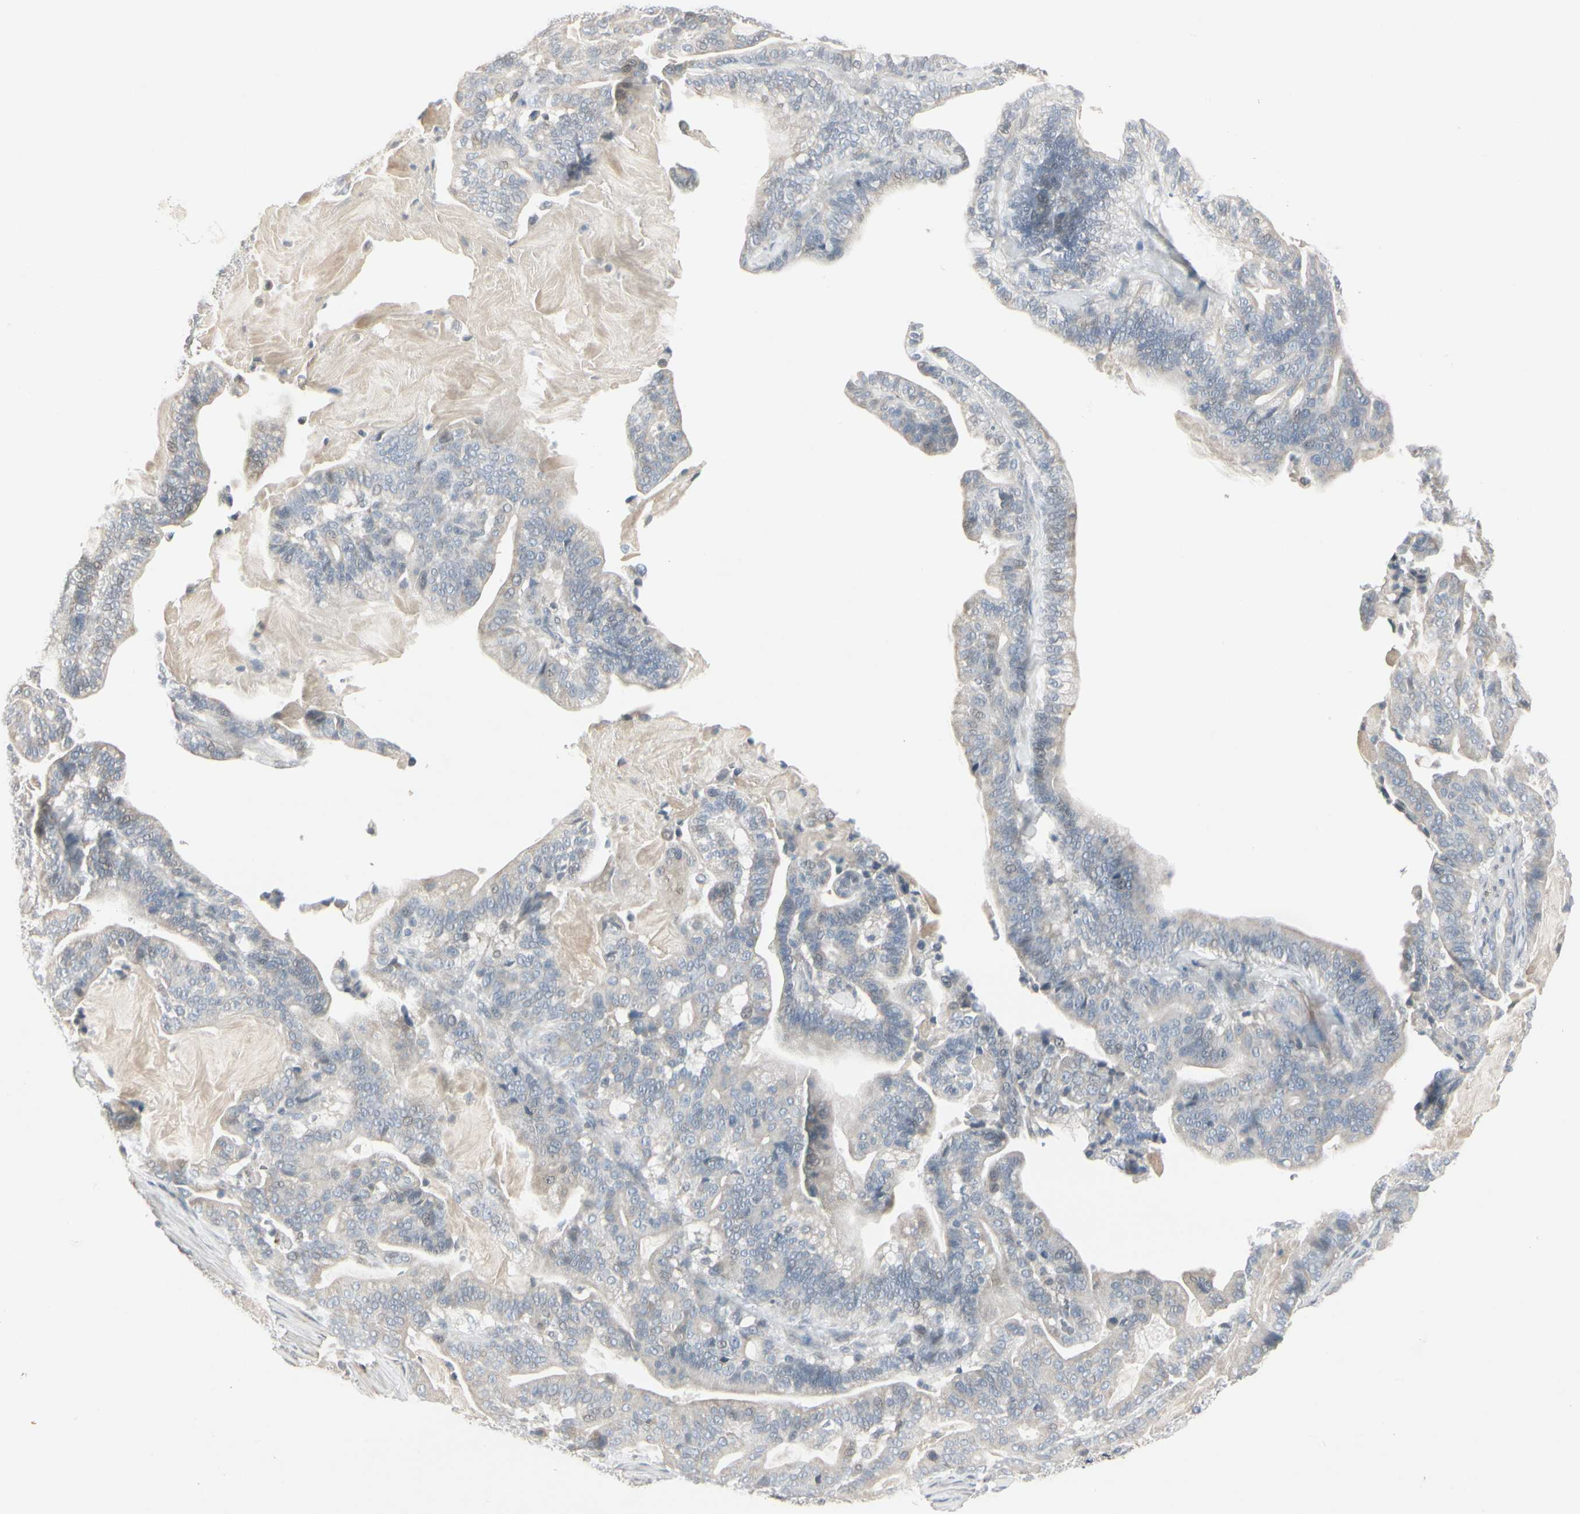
{"staining": {"intensity": "weak", "quantity": "<25%", "location": "cytoplasmic/membranous"}, "tissue": "pancreatic cancer", "cell_type": "Tumor cells", "image_type": "cancer", "snomed": [{"axis": "morphology", "description": "Adenocarcinoma, NOS"}, {"axis": "topography", "description": "Pancreas"}], "caption": "DAB (3,3'-diaminobenzidine) immunohistochemical staining of human pancreatic cancer displays no significant staining in tumor cells.", "gene": "DMPK", "patient": {"sex": "male", "age": 63}}